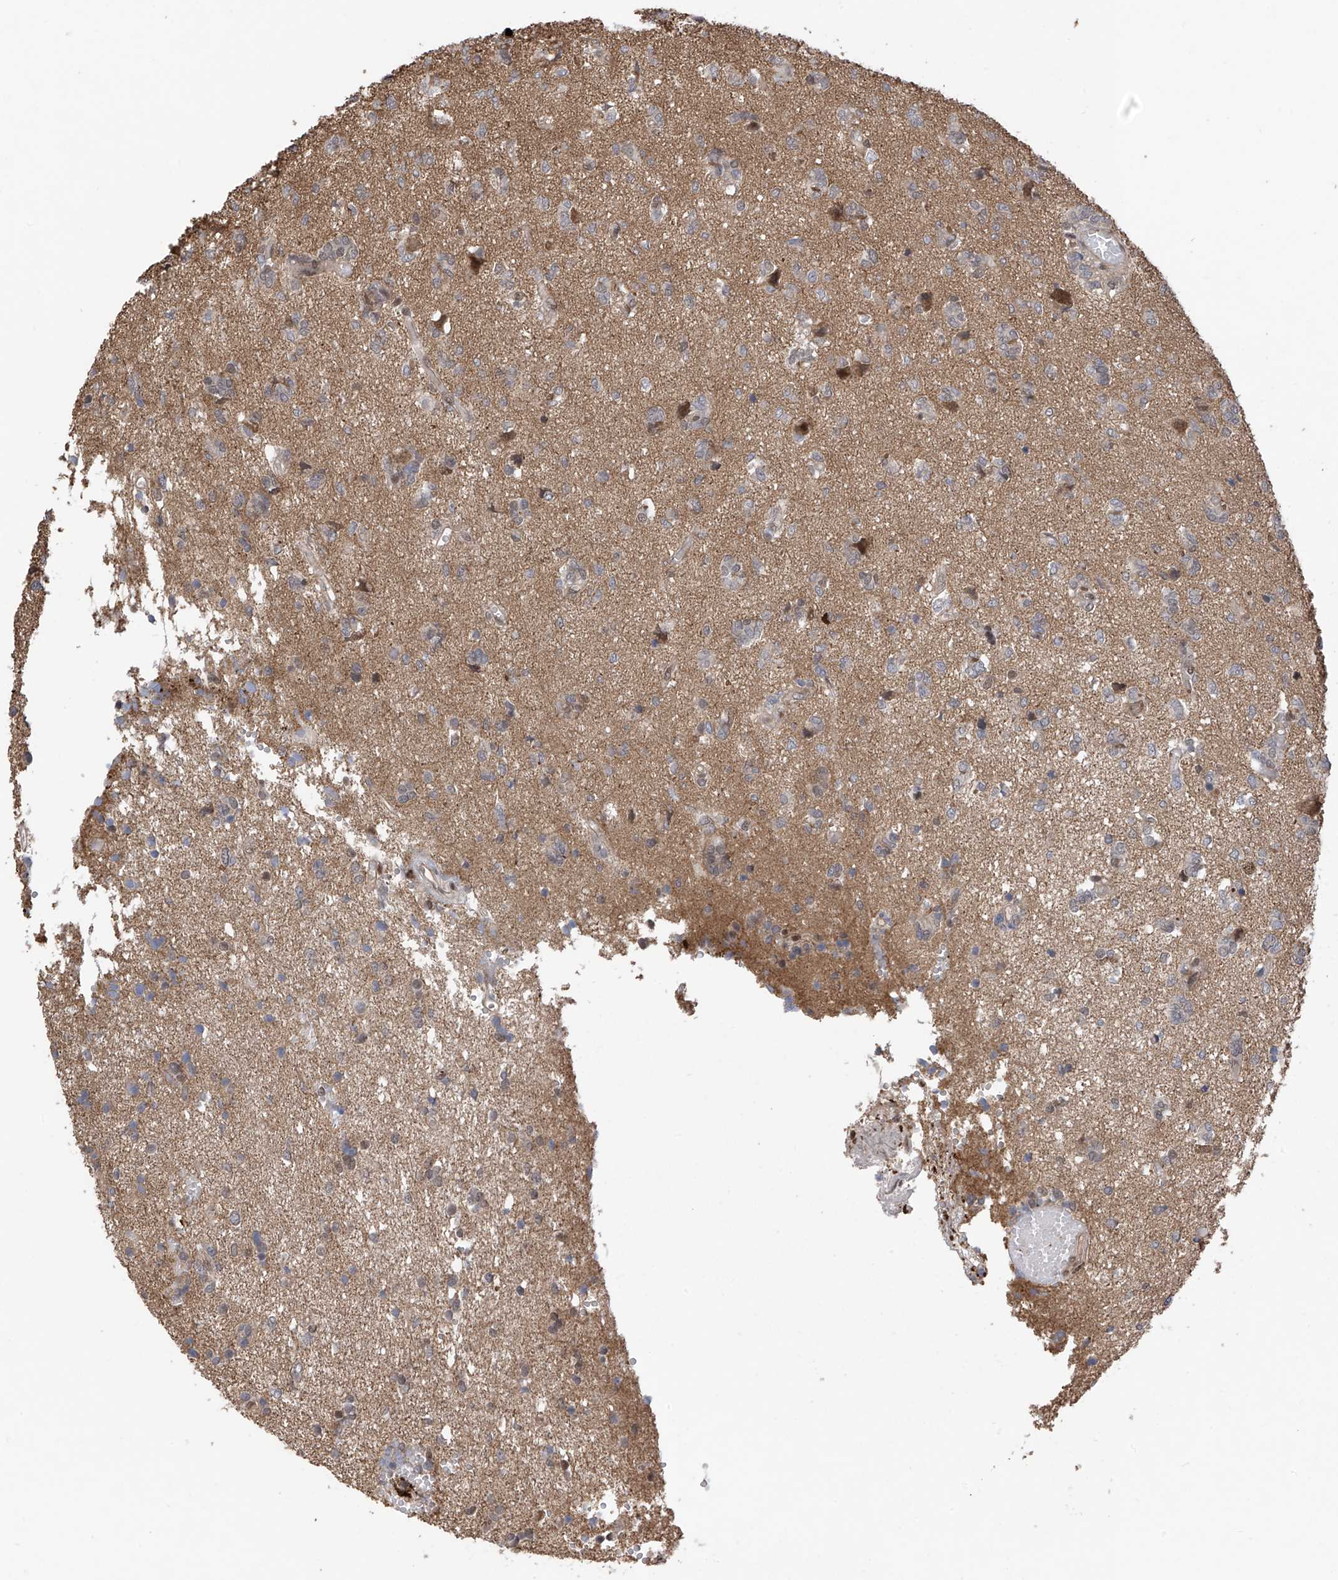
{"staining": {"intensity": "negative", "quantity": "none", "location": "none"}, "tissue": "glioma", "cell_type": "Tumor cells", "image_type": "cancer", "snomed": [{"axis": "morphology", "description": "Glioma, malignant, High grade"}, {"axis": "topography", "description": "Brain"}], "caption": "Tumor cells show no significant positivity in malignant glioma (high-grade).", "gene": "DNAJC9", "patient": {"sex": "female", "age": 59}}